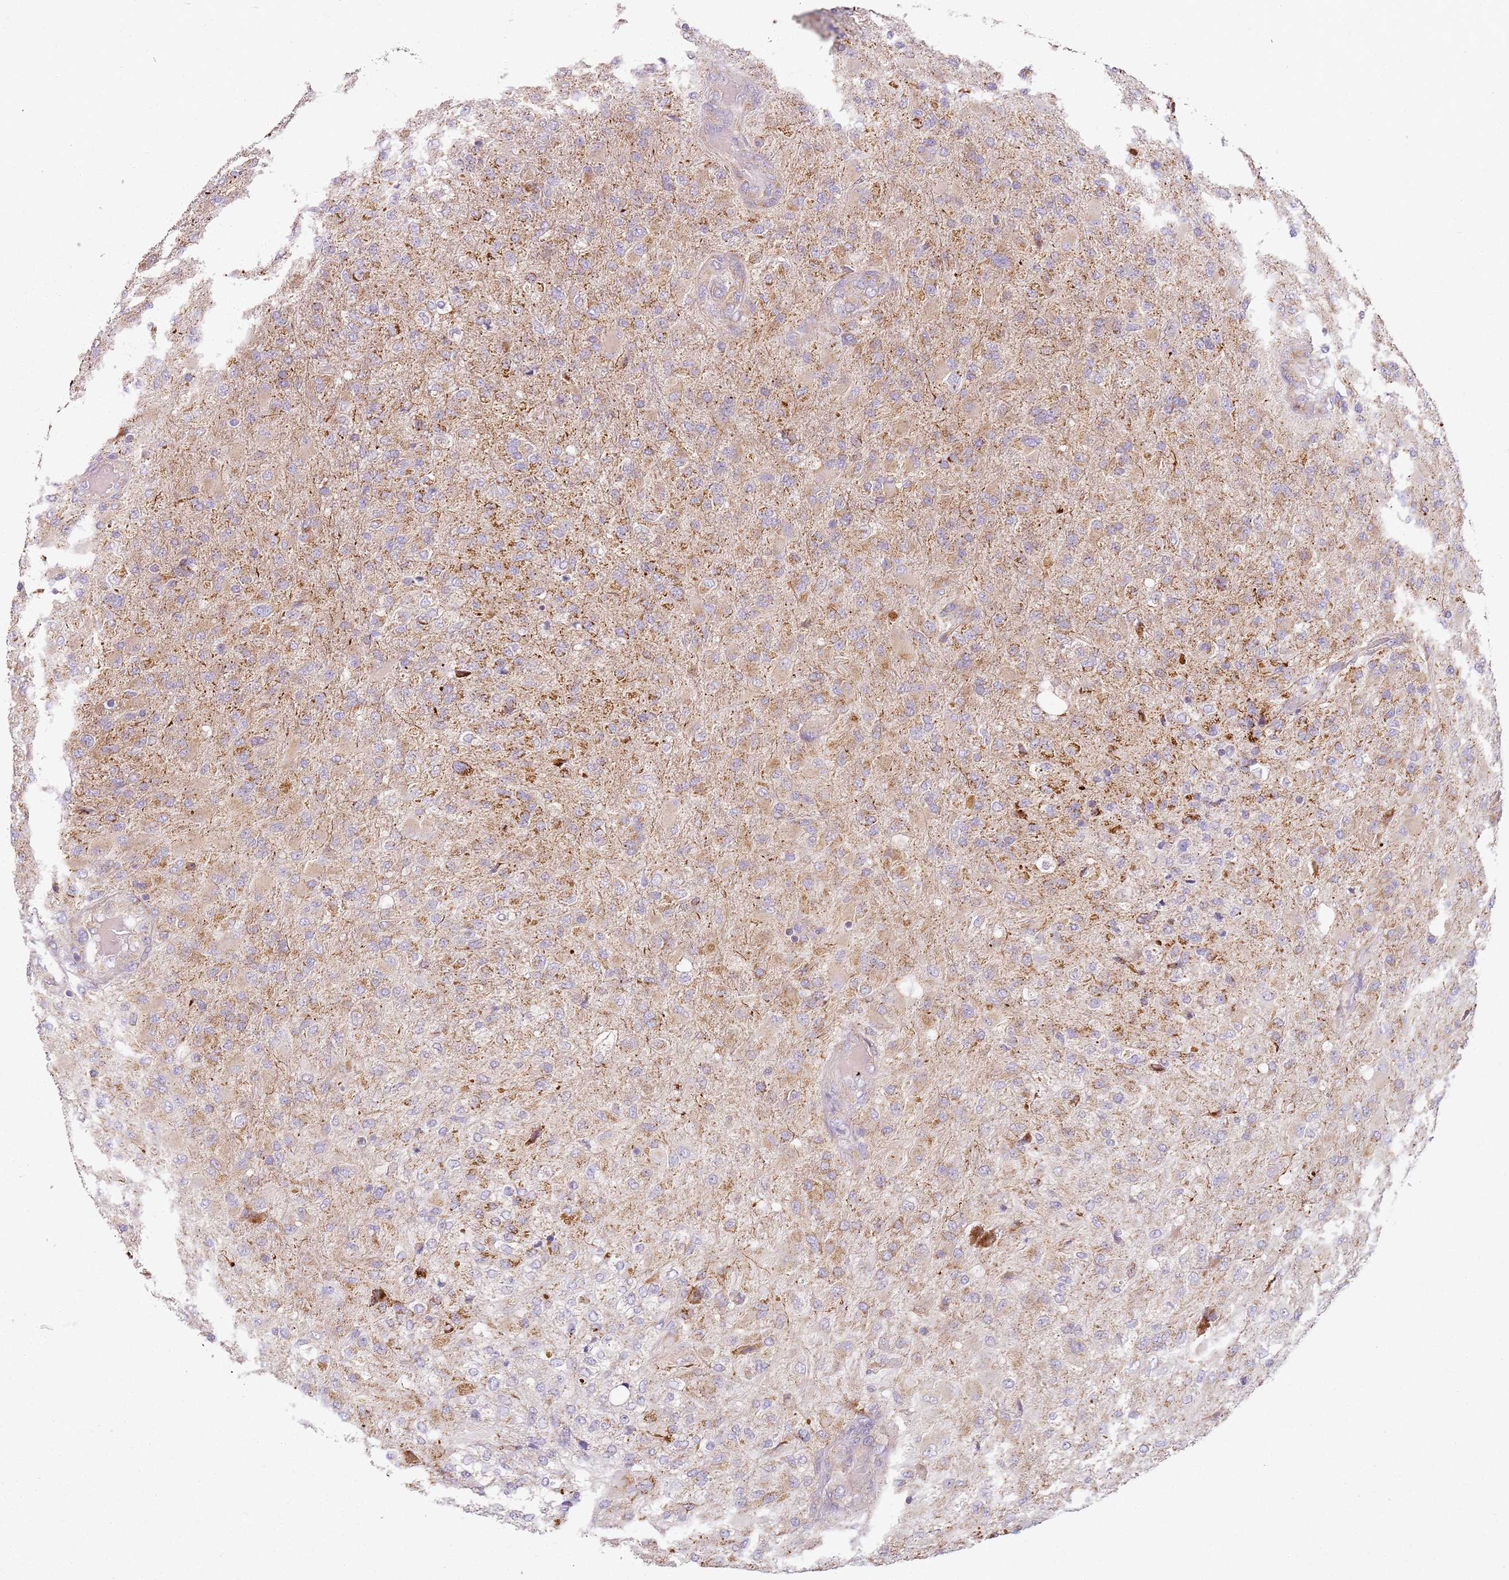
{"staining": {"intensity": "moderate", "quantity": "<25%", "location": "cytoplasmic/membranous"}, "tissue": "glioma", "cell_type": "Tumor cells", "image_type": "cancer", "snomed": [{"axis": "morphology", "description": "Glioma, malignant, Low grade"}, {"axis": "topography", "description": "Brain"}], "caption": "This photomicrograph shows immunohistochemistry (IHC) staining of human malignant glioma (low-grade), with low moderate cytoplasmic/membranous expression in approximately <25% of tumor cells.", "gene": "TMEM200C", "patient": {"sex": "male", "age": 65}}